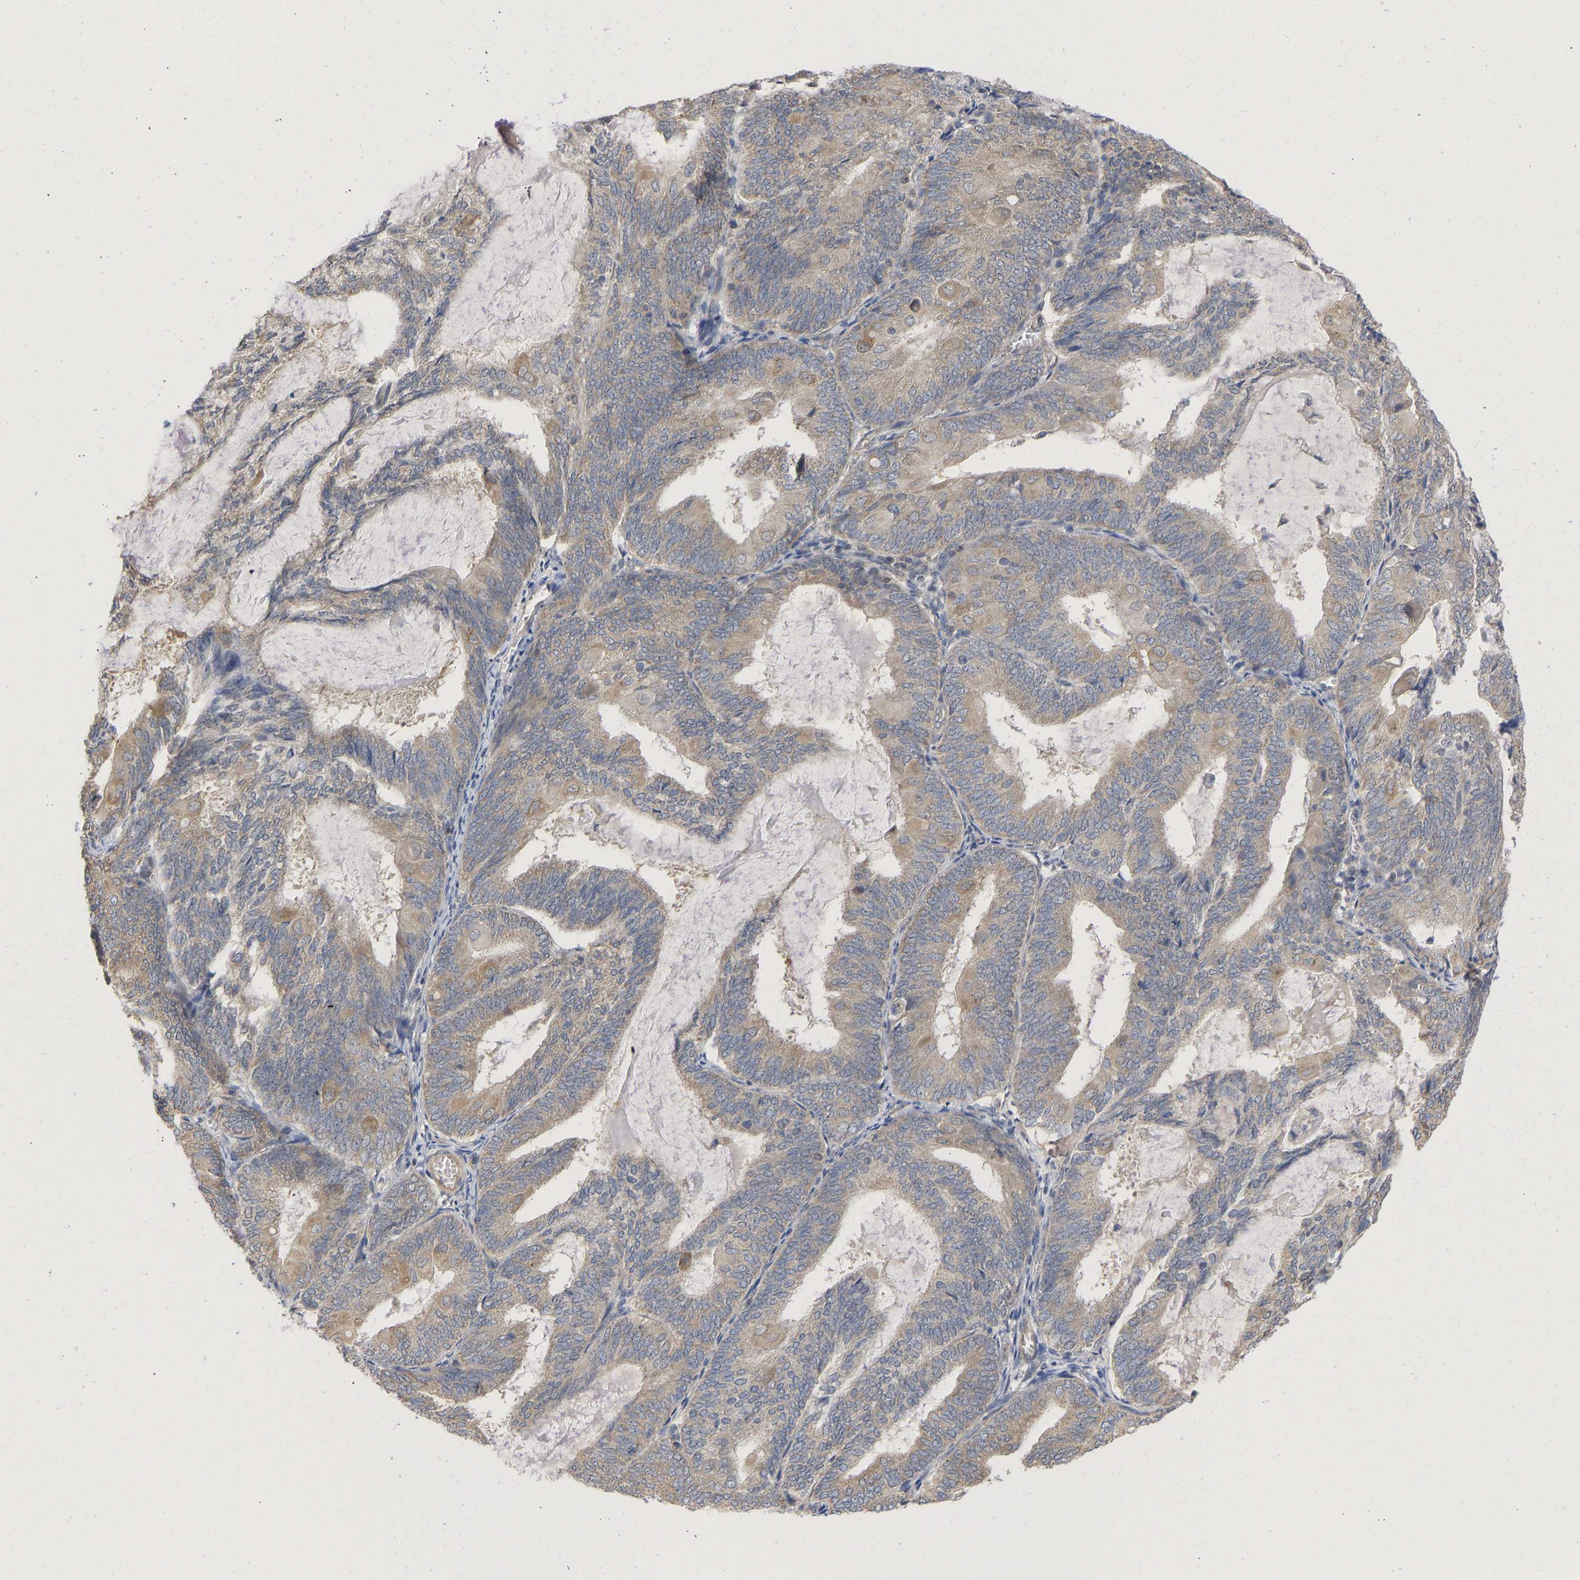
{"staining": {"intensity": "weak", "quantity": ">75%", "location": "cytoplasmic/membranous"}, "tissue": "endometrial cancer", "cell_type": "Tumor cells", "image_type": "cancer", "snomed": [{"axis": "morphology", "description": "Adenocarcinoma, NOS"}, {"axis": "topography", "description": "Endometrium"}], "caption": "Tumor cells show low levels of weak cytoplasmic/membranous expression in approximately >75% of cells in human adenocarcinoma (endometrial).", "gene": "MAP2K3", "patient": {"sex": "female", "age": 81}}